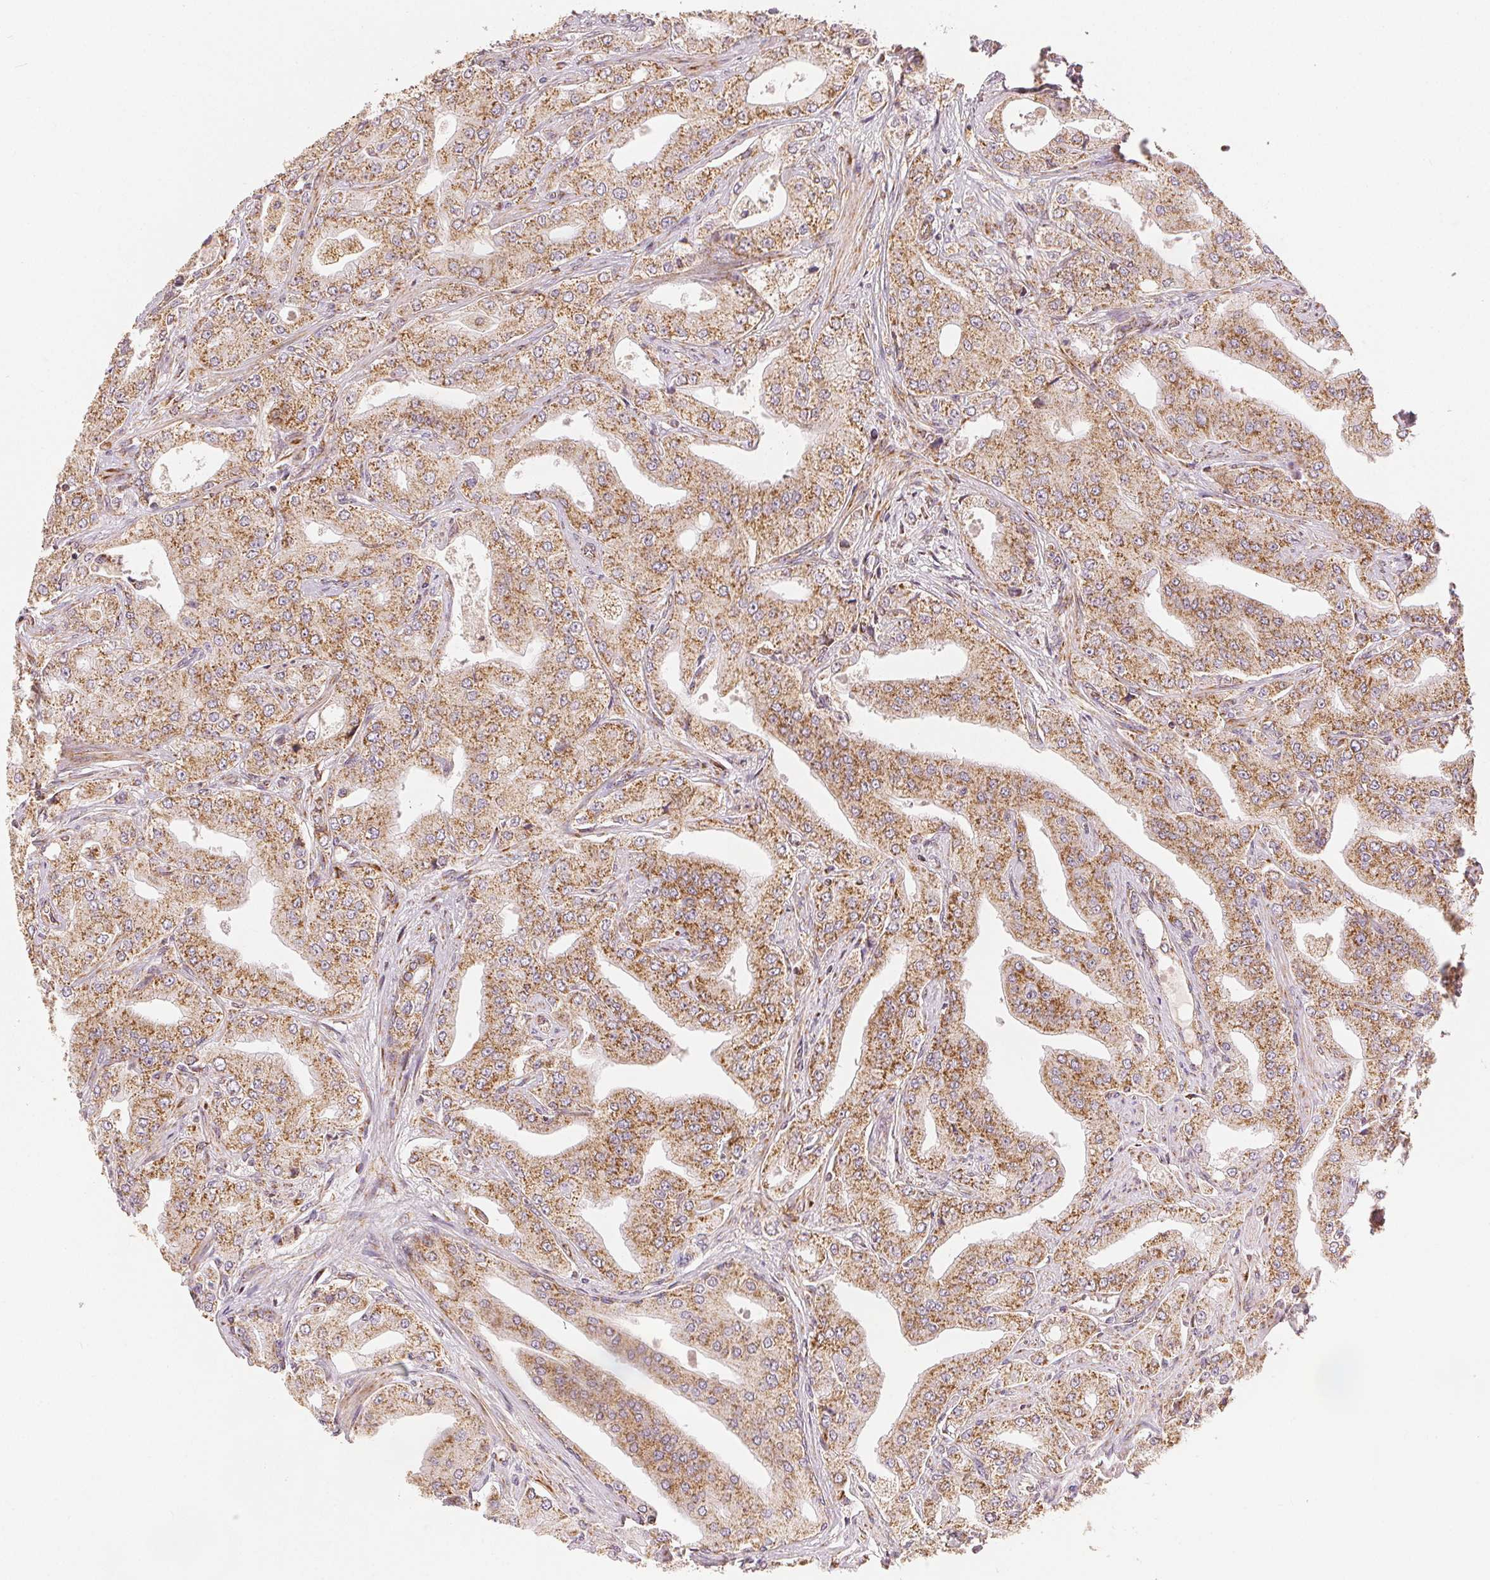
{"staining": {"intensity": "moderate", "quantity": ">75%", "location": "cytoplasmic/membranous"}, "tissue": "prostate cancer", "cell_type": "Tumor cells", "image_type": "cancer", "snomed": [{"axis": "morphology", "description": "Adenocarcinoma, Low grade"}, {"axis": "topography", "description": "Prostate"}], "caption": "Moderate cytoplasmic/membranous expression for a protein is appreciated in about >75% of tumor cells of low-grade adenocarcinoma (prostate) using immunohistochemistry.", "gene": "SDHB", "patient": {"sex": "male", "age": 60}}